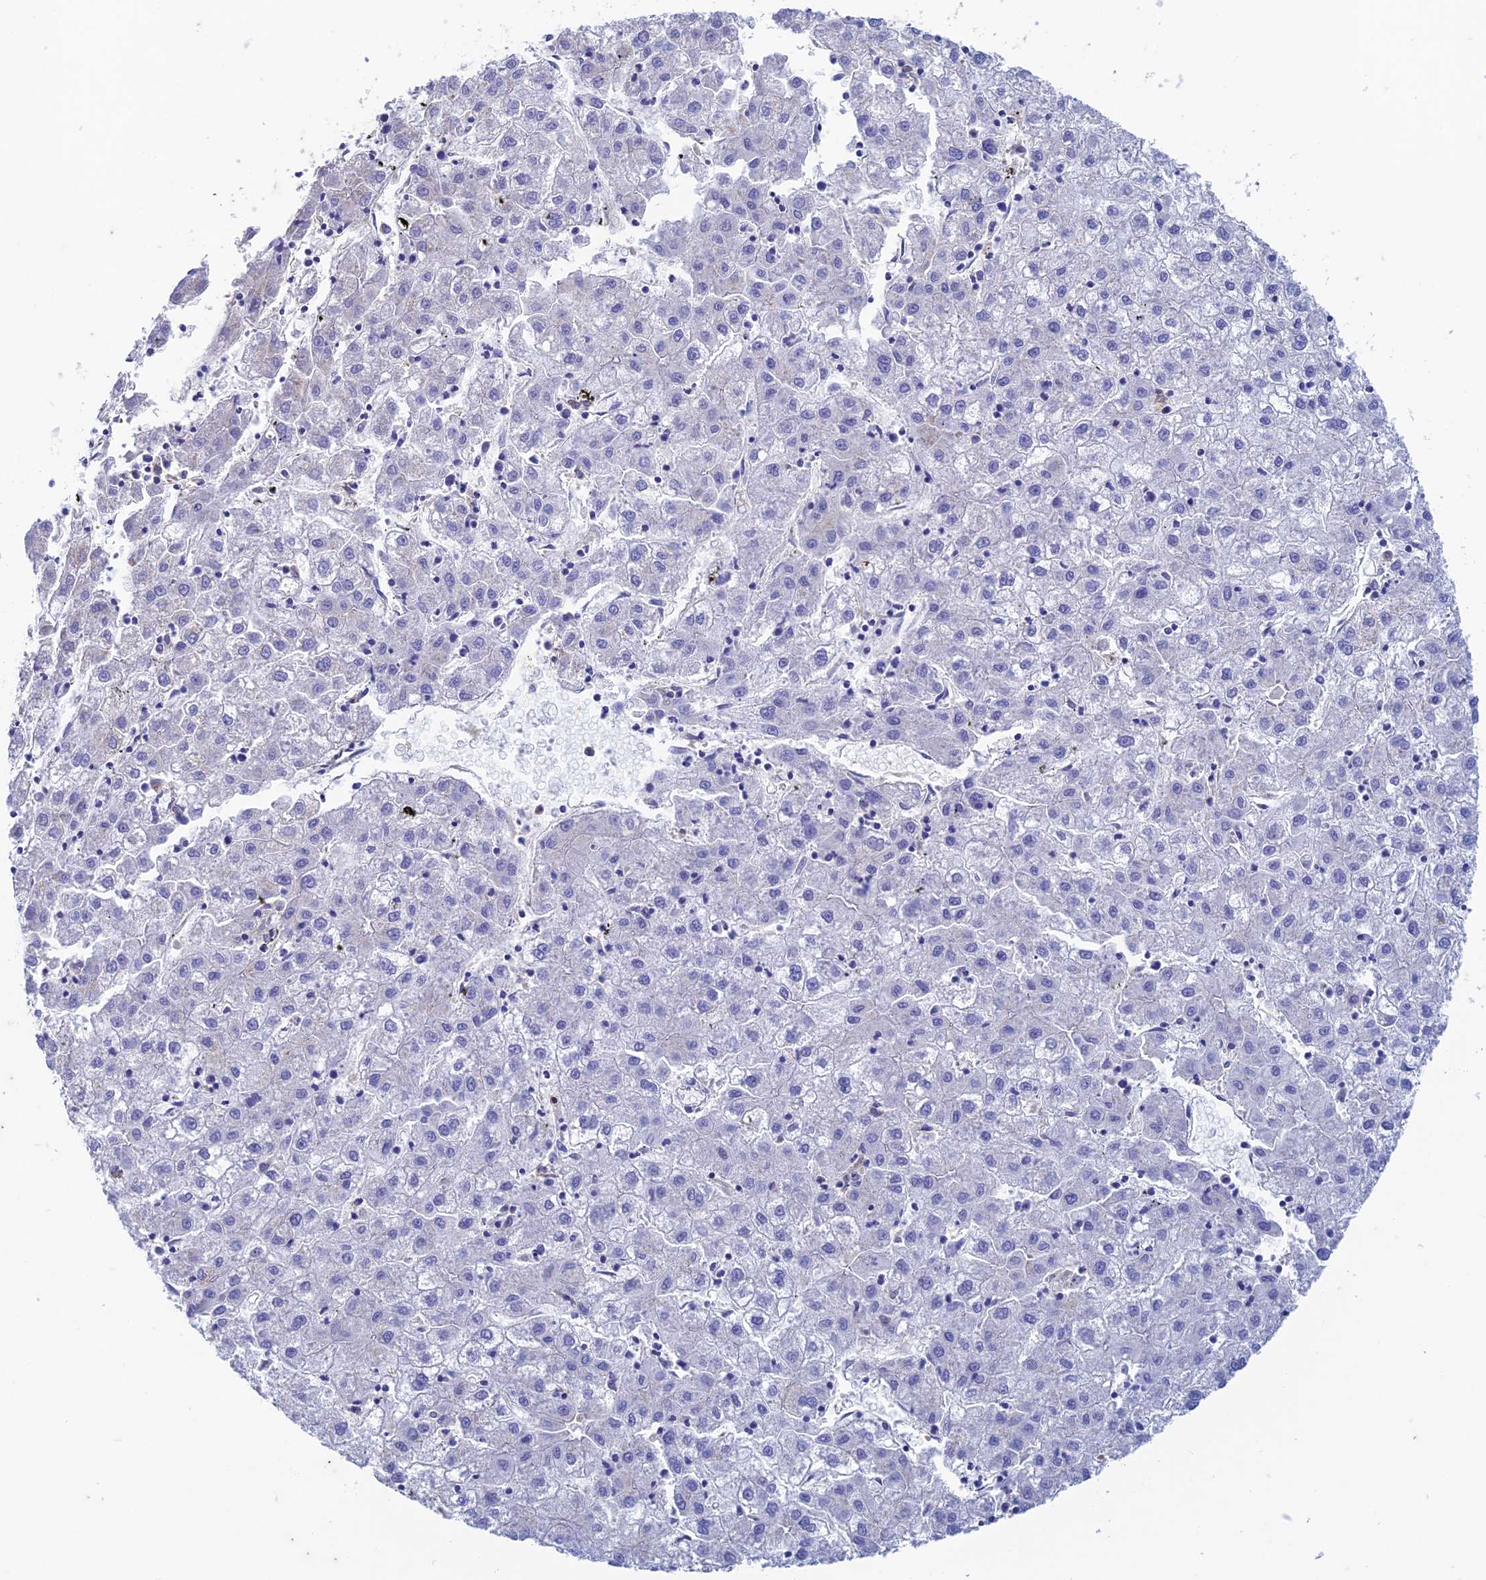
{"staining": {"intensity": "negative", "quantity": "none", "location": "none"}, "tissue": "liver cancer", "cell_type": "Tumor cells", "image_type": "cancer", "snomed": [{"axis": "morphology", "description": "Carcinoma, Hepatocellular, NOS"}, {"axis": "topography", "description": "Liver"}], "caption": "Immunohistochemistry (IHC) micrograph of human liver hepatocellular carcinoma stained for a protein (brown), which reveals no staining in tumor cells. (Brightfield microscopy of DAB (3,3'-diaminobenzidine) immunohistochemistry at high magnification).", "gene": "FGF7", "patient": {"sex": "male", "age": 72}}